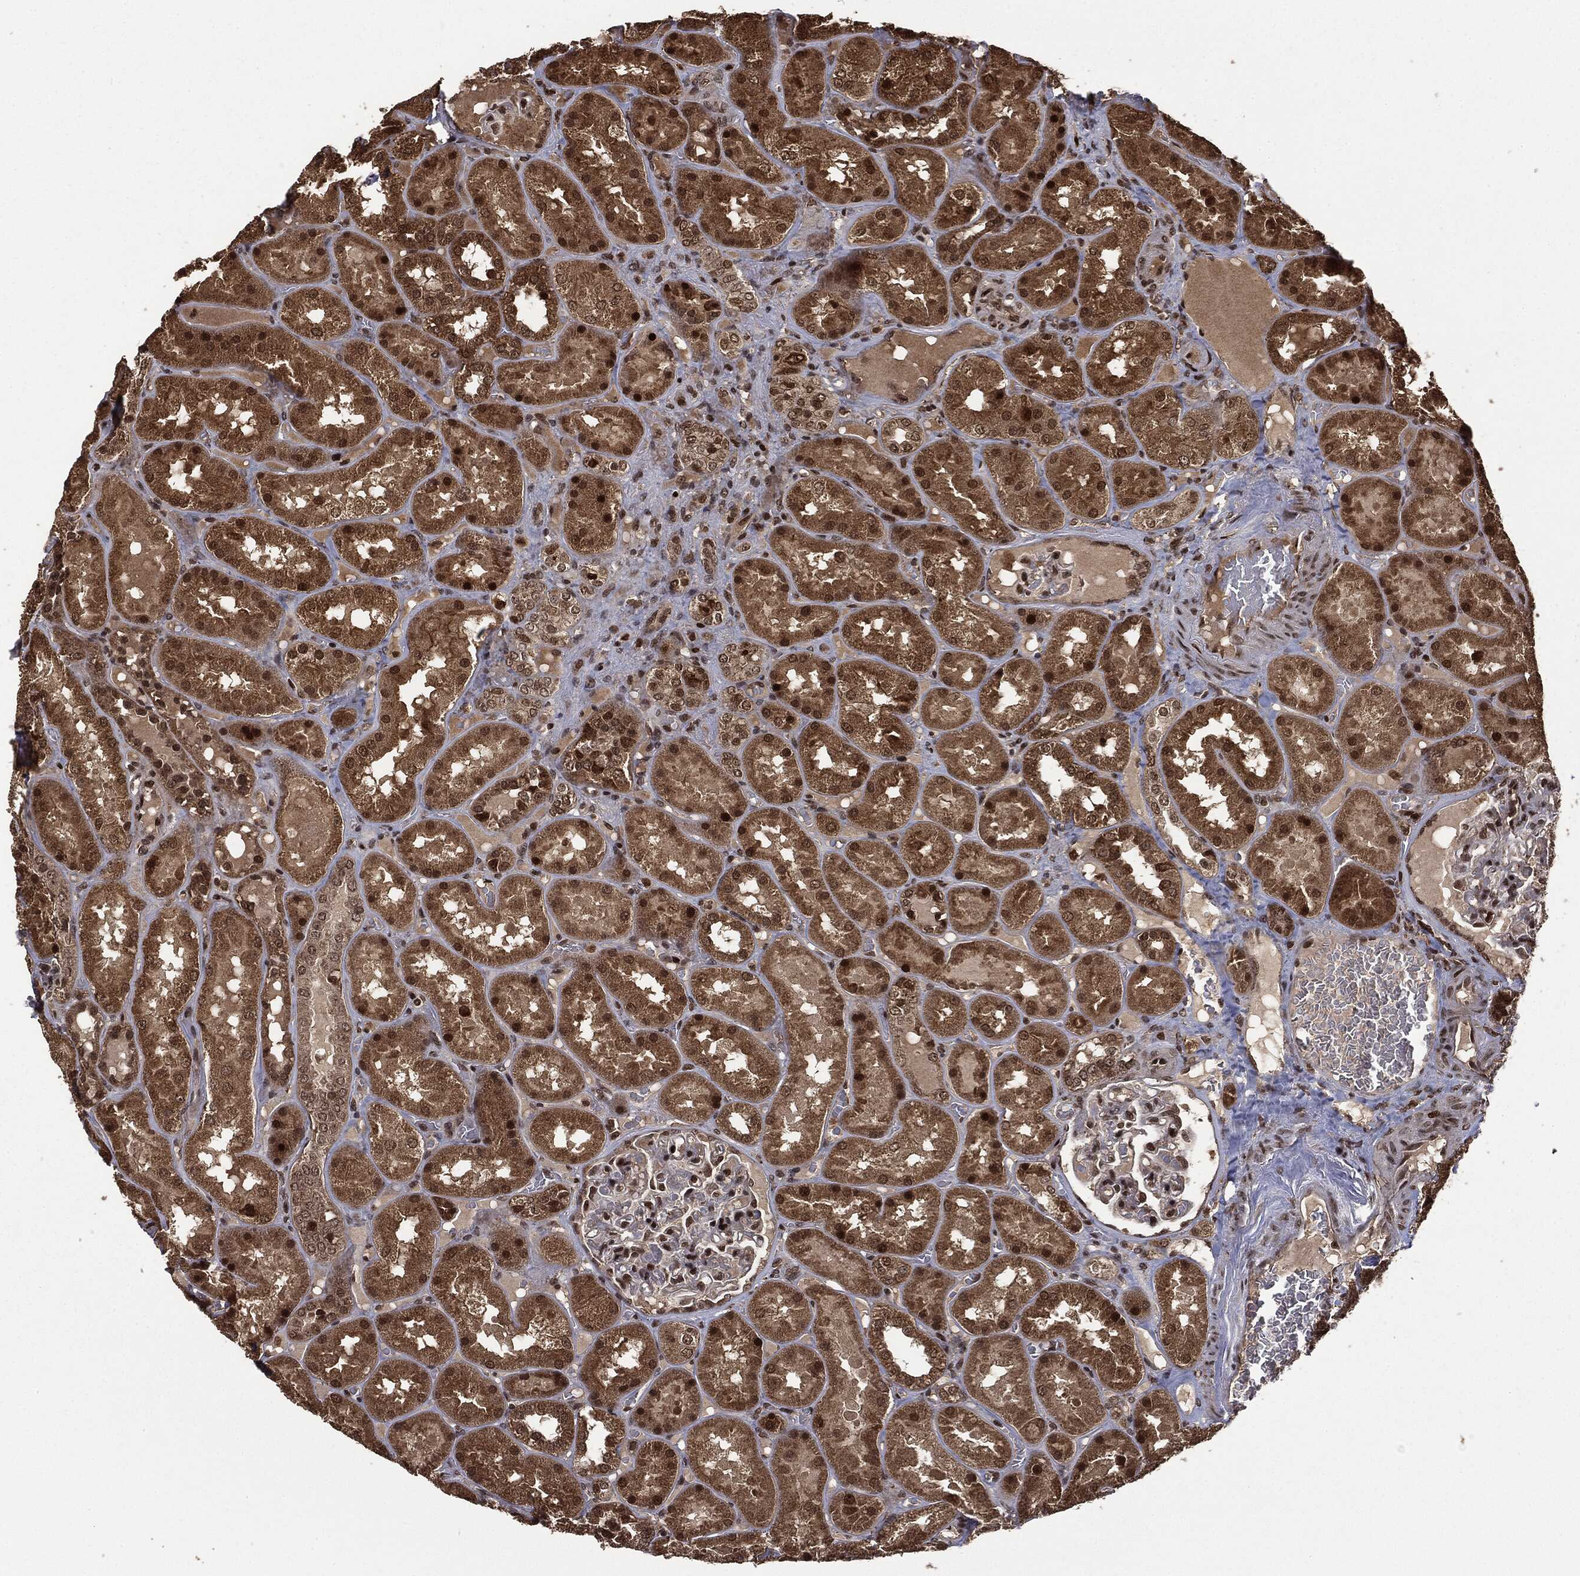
{"staining": {"intensity": "strong", "quantity": ">75%", "location": "nuclear"}, "tissue": "kidney", "cell_type": "Cells in glomeruli", "image_type": "normal", "snomed": [{"axis": "morphology", "description": "Normal tissue, NOS"}, {"axis": "topography", "description": "Kidney"}], "caption": "Benign kidney exhibits strong nuclear staining in about >75% of cells in glomeruli.", "gene": "CTDP1", "patient": {"sex": "male", "age": 73}}